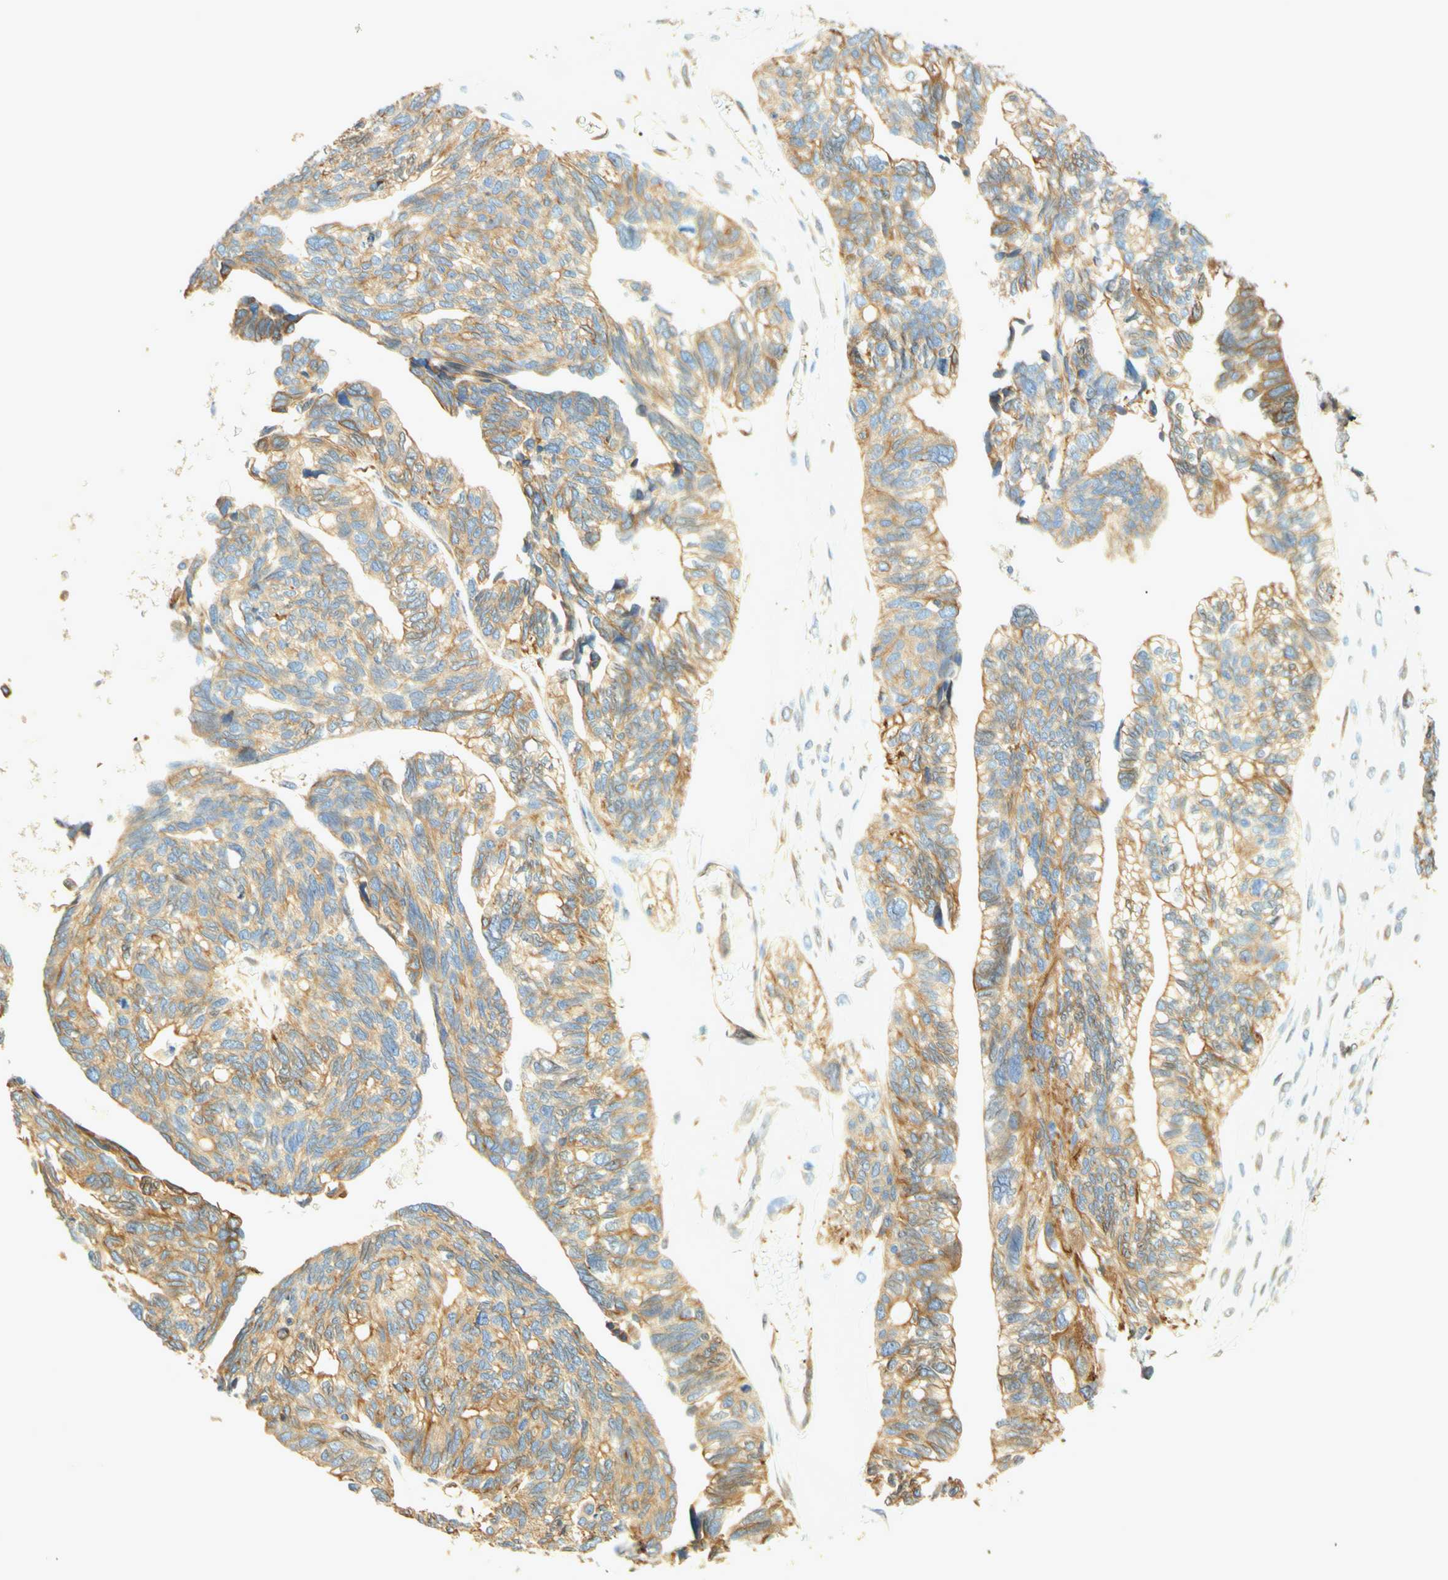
{"staining": {"intensity": "moderate", "quantity": ">75%", "location": "cytoplasmic/membranous"}, "tissue": "ovarian cancer", "cell_type": "Tumor cells", "image_type": "cancer", "snomed": [{"axis": "morphology", "description": "Cystadenocarcinoma, serous, NOS"}, {"axis": "topography", "description": "Ovary"}], "caption": "This is an image of IHC staining of ovarian cancer (serous cystadenocarcinoma), which shows moderate expression in the cytoplasmic/membranous of tumor cells.", "gene": "ENDOD1", "patient": {"sex": "female", "age": 79}}